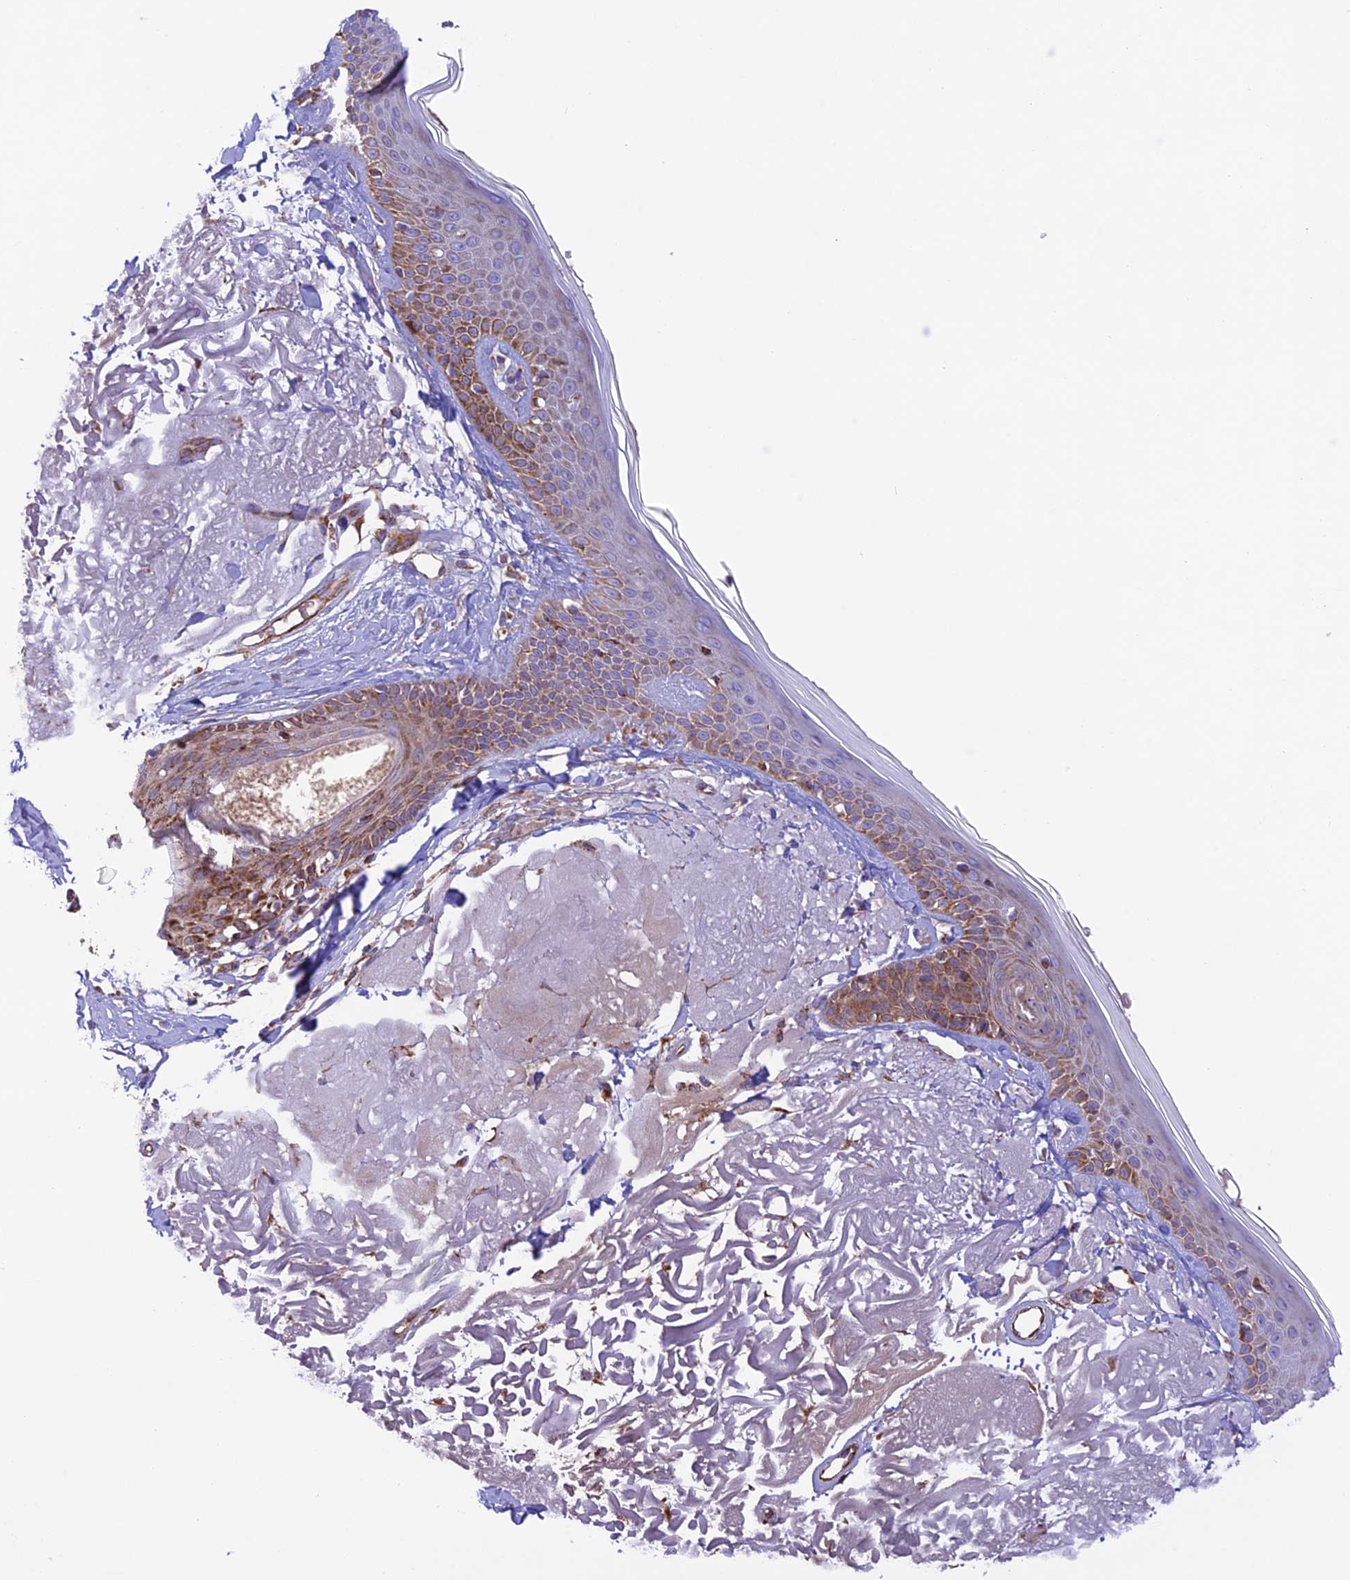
{"staining": {"intensity": "weak", "quantity": ">75%", "location": "cytoplasmic/membranous"}, "tissue": "skin", "cell_type": "Fibroblasts", "image_type": "normal", "snomed": [{"axis": "morphology", "description": "Normal tissue, NOS"}, {"axis": "topography", "description": "Skin"}, {"axis": "topography", "description": "Skeletal muscle"}], "caption": "This image exhibits IHC staining of benign human skin, with low weak cytoplasmic/membranous expression in approximately >75% of fibroblasts.", "gene": "UAP1L1", "patient": {"sex": "male", "age": 83}}